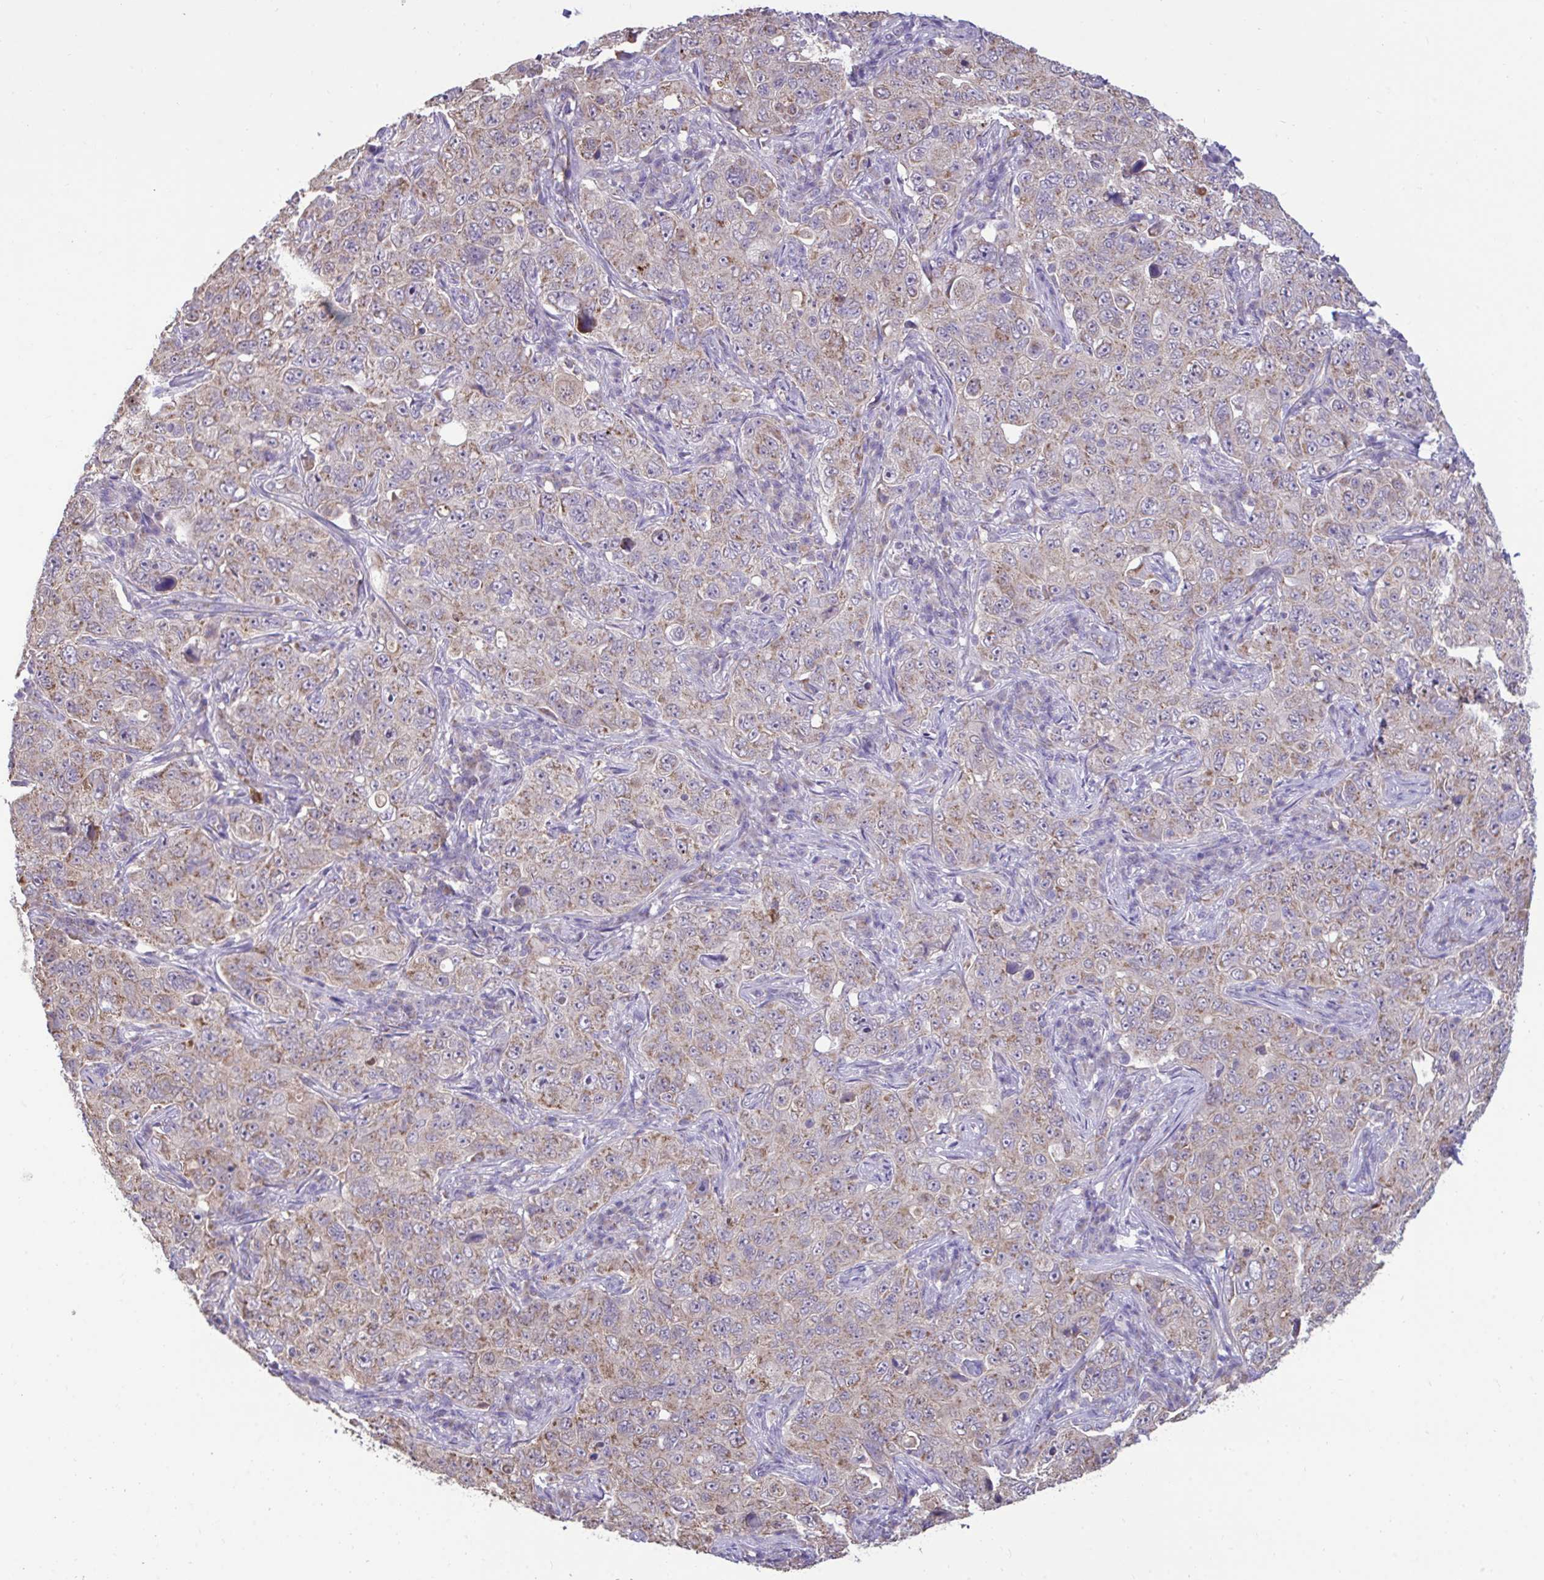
{"staining": {"intensity": "weak", "quantity": ">75%", "location": "cytoplasmic/membranous"}, "tissue": "pancreatic cancer", "cell_type": "Tumor cells", "image_type": "cancer", "snomed": [{"axis": "morphology", "description": "Adenocarcinoma, NOS"}, {"axis": "topography", "description": "Pancreas"}], "caption": "Immunohistochemical staining of pancreatic adenocarcinoma reveals low levels of weak cytoplasmic/membranous protein expression in about >75% of tumor cells. Immunohistochemistry stains the protein of interest in brown and the nuclei are stained blue.", "gene": "SARS2", "patient": {"sex": "male", "age": 68}}